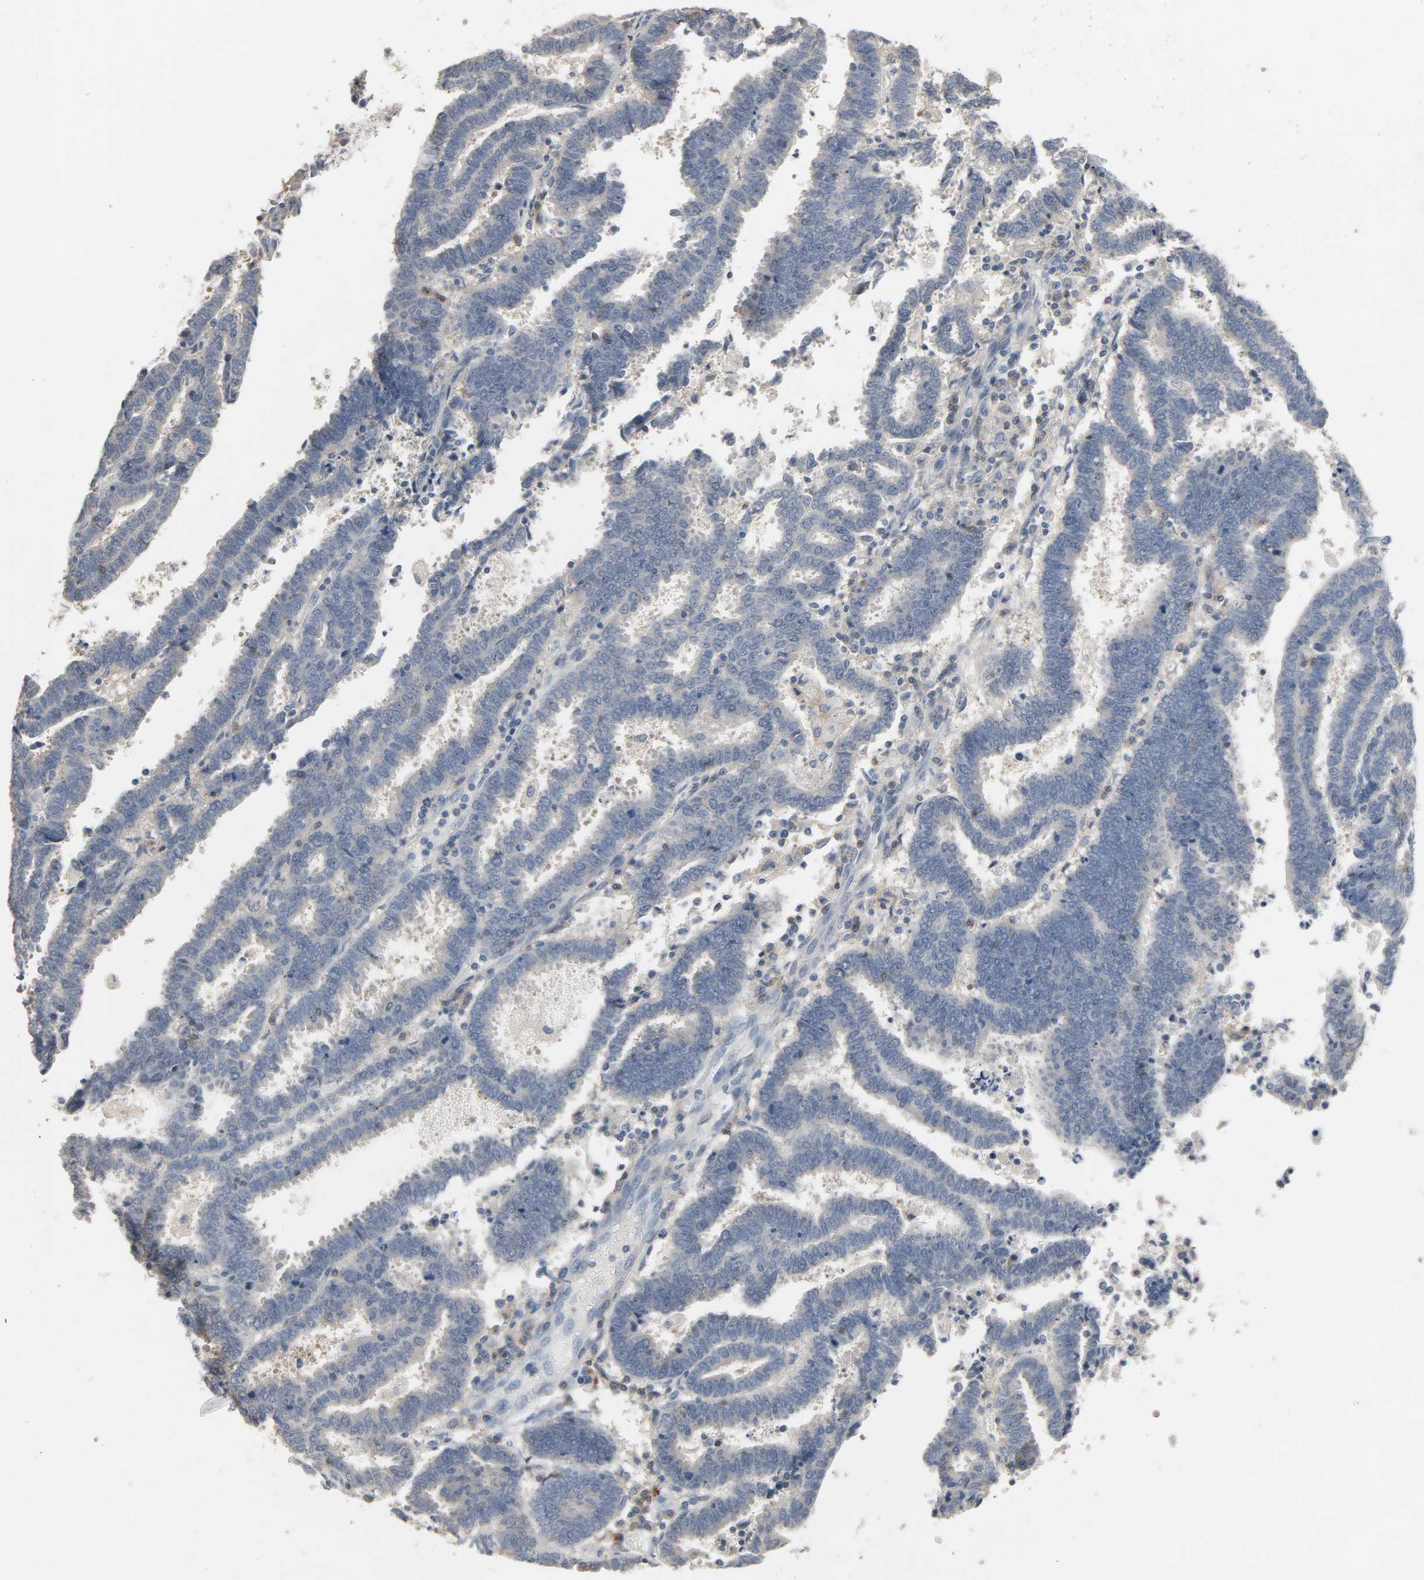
{"staining": {"intensity": "negative", "quantity": "none", "location": "none"}, "tissue": "endometrial cancer", "cell_type": "Tumor cells", "image_type": "cancer", "snomed": [{"axis": "morphology", "description": "Adenocarcinoma, NOS"}, {"axis": "topography", "description": "Uterus"}], "caption": "Immunohistochemistry (IHC) histopathology image of endometrial cancer stained for a protein (brown), which shows no expression in tumor cells. The staining is performed using DAB brown chromogen with nuclei counter-stained in using hematoxylin.", "gene": "CD4", "patient": {"sex": "female", "age": 83}}